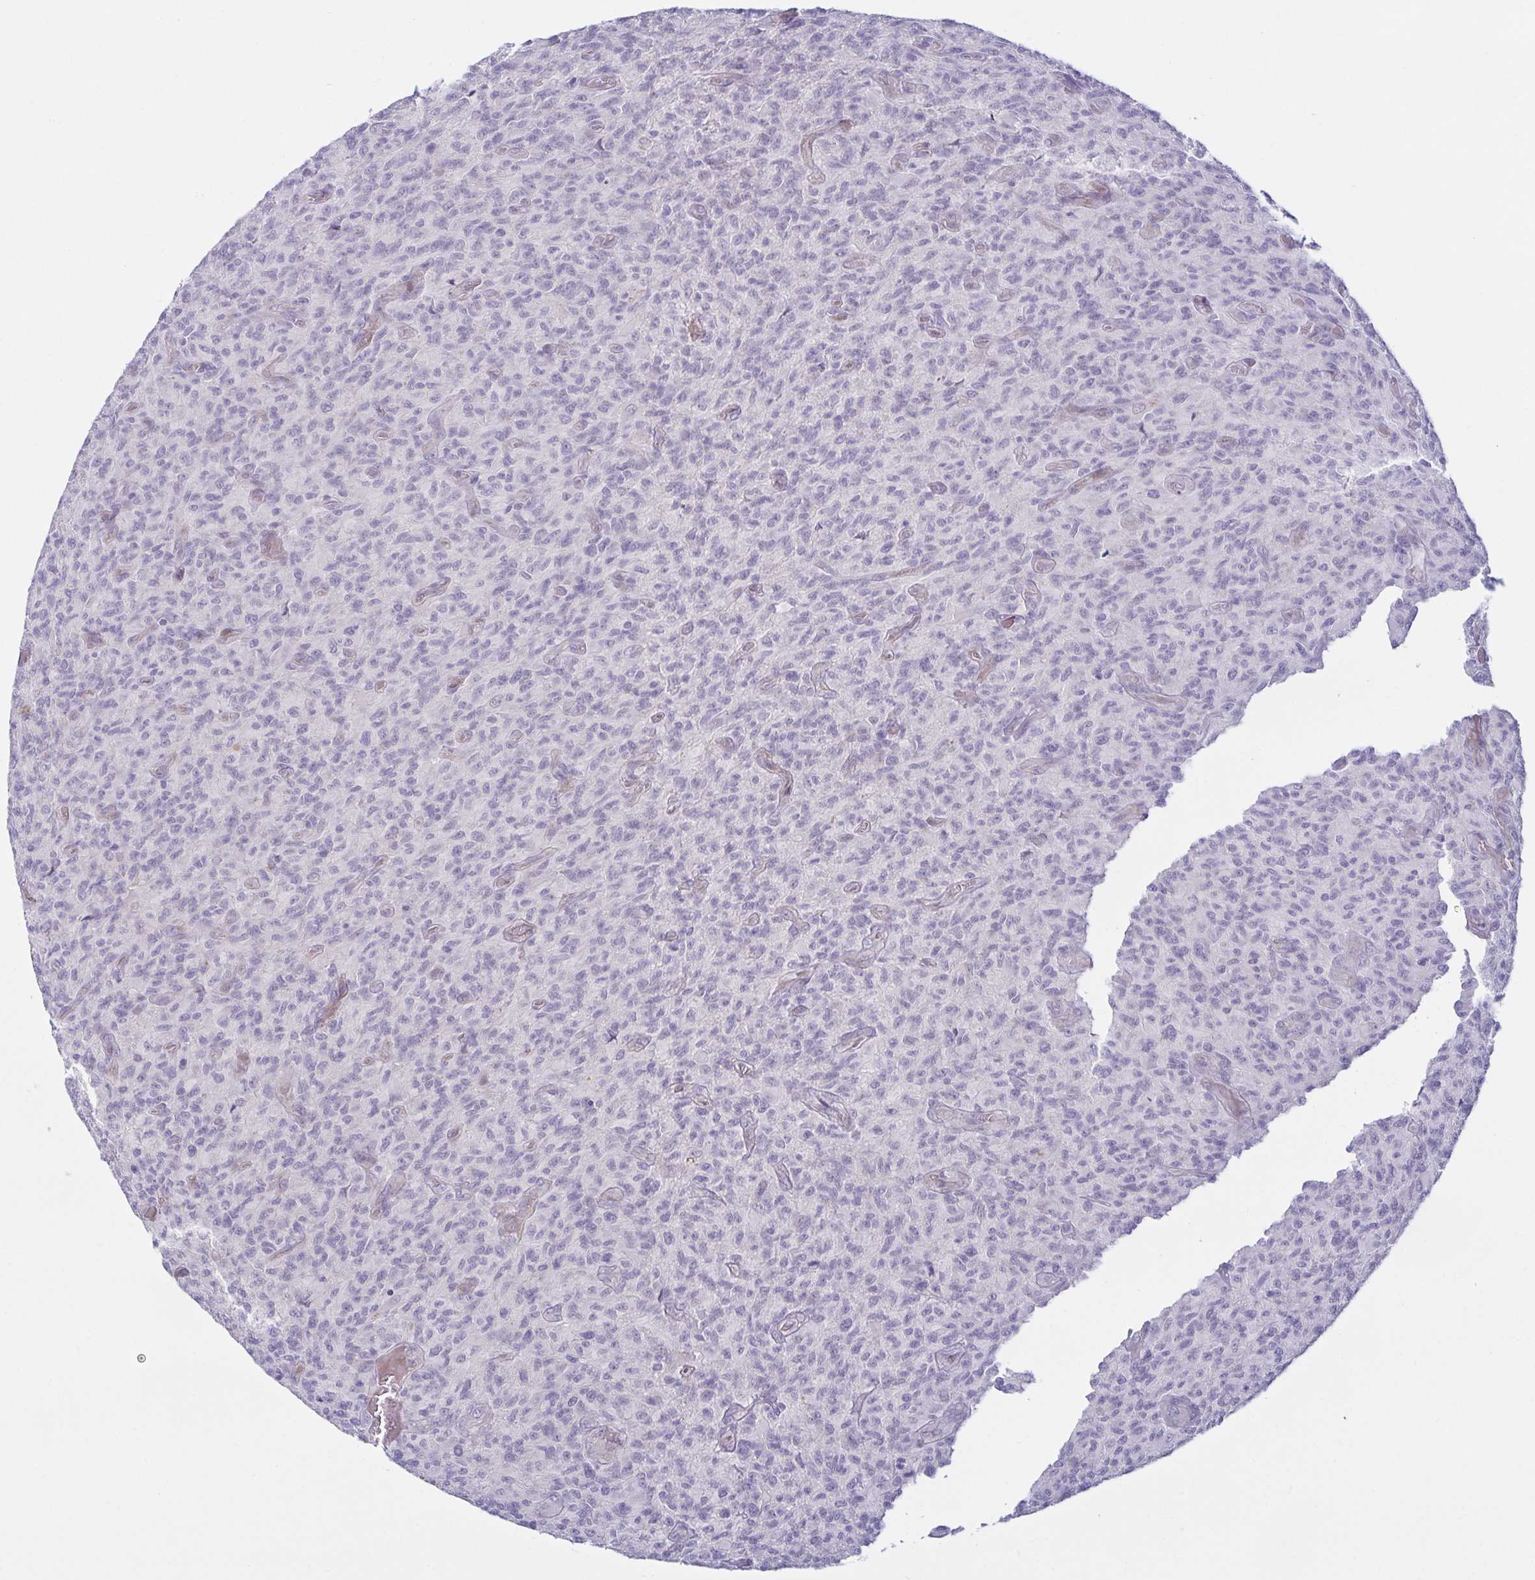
{"staining": {"intensity": "negative", "quantity": "none", "location": "none"}, "tissue": "glioma", "cell_type": "Tumor cells", "image_type": "cancer", "snomed": [{"axis": "morphology", "description": "Glioma, malignant, High grade"}, {"axis": "topography", "description": "Brain"}], "caption": "High-grade glioma (malignant) was stained to show a protein in brown. There is no significant expression in tumor cells. (Immunohistochemistry, brightfield microscopy, high magnification).", "gene": "SPAG4", "patient": {"sex": "male", "age": 61}}